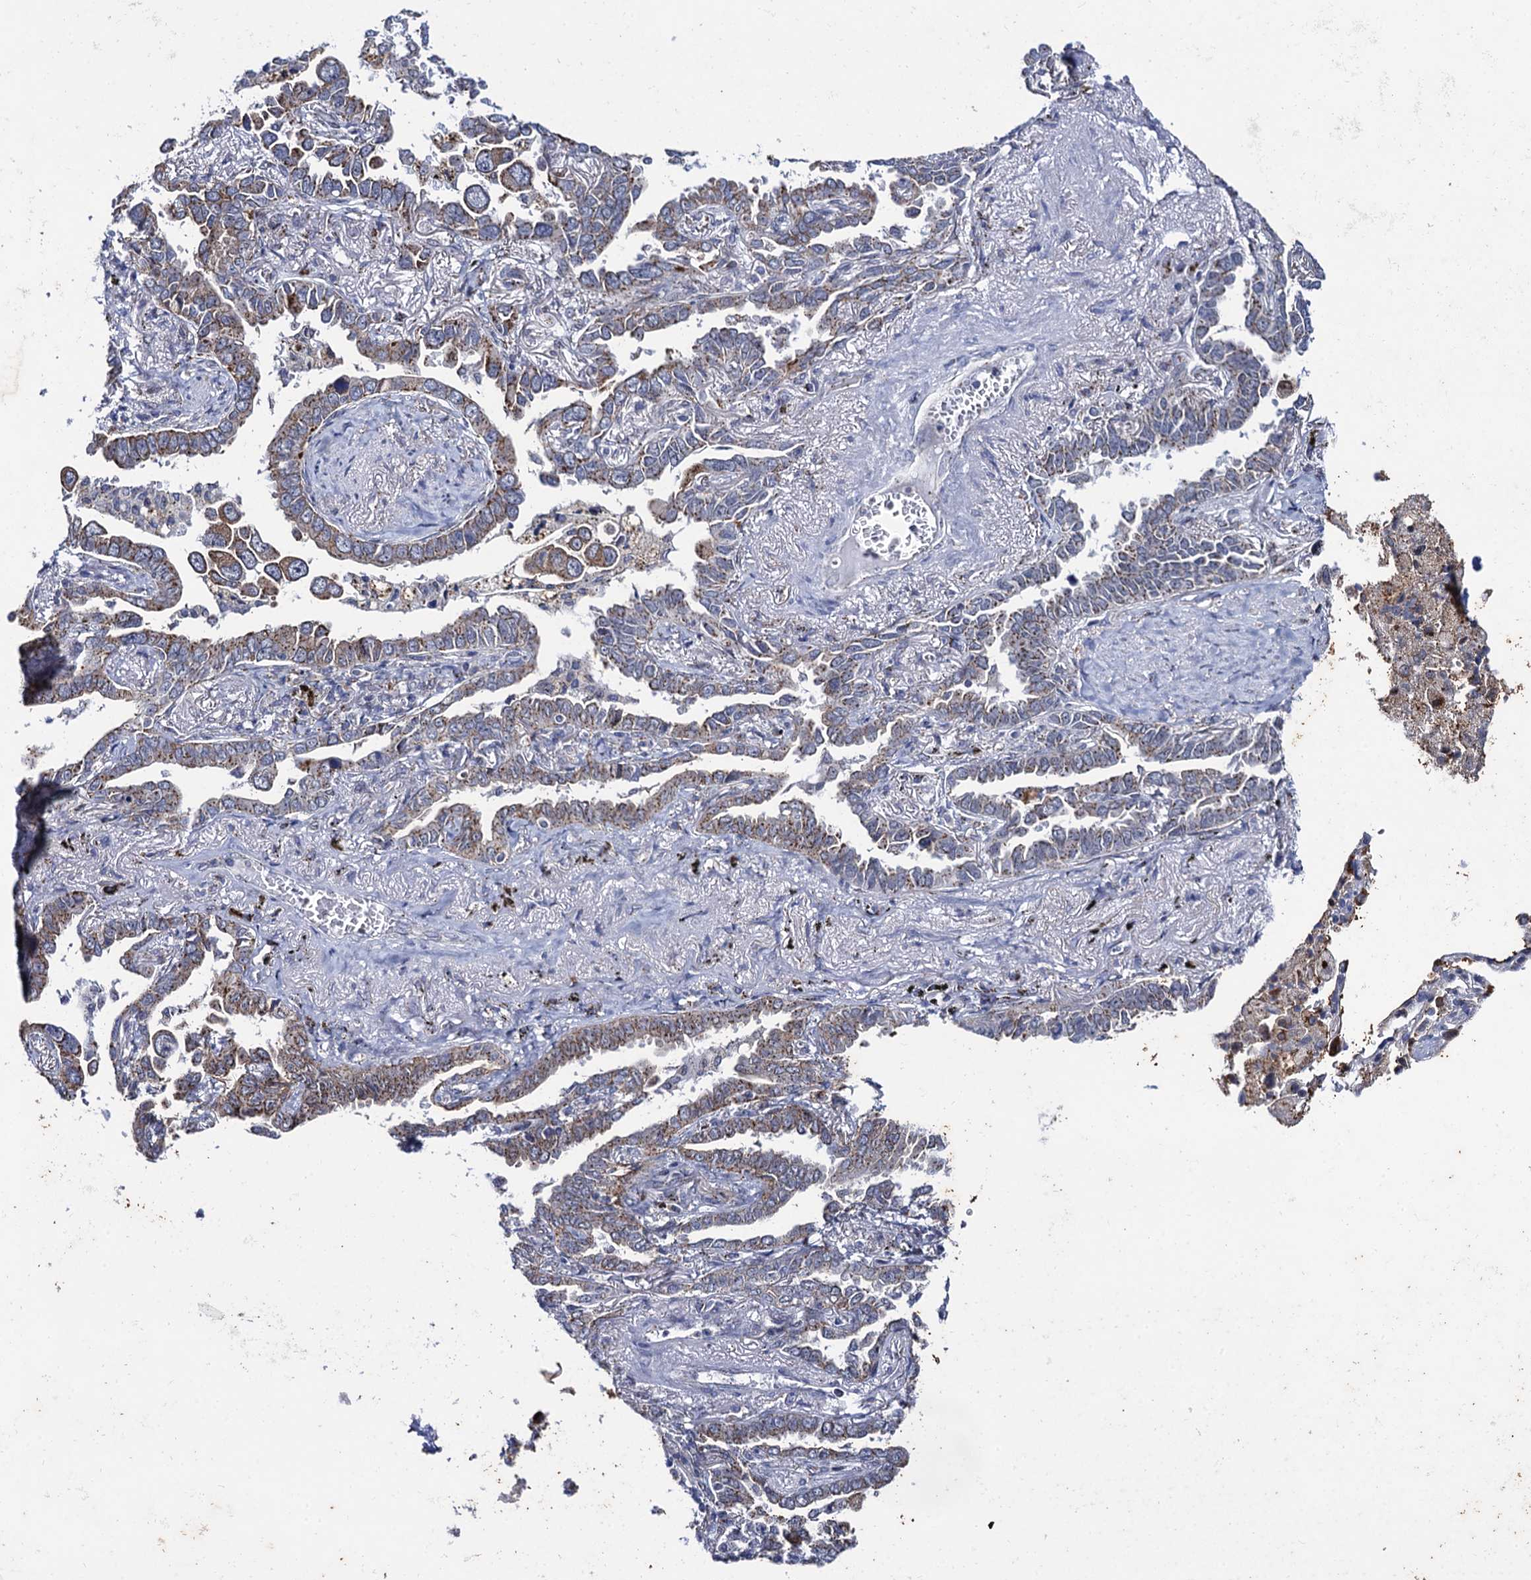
{"staining": {"intensity": "moderate", "quantity": "25%-75%", "location": "cytoplasmic/membranous"}, "tissue": "lung cancer", "cell_type": "Tumor cells", "image_type": "cancer", "snomed": [{"axis": "morphology", "description": "Adenocarcinoma, NOS"}, {"axis": "topography", "description": "Lung"}], "caption": "A high-resolution photomicrograph shows IHC staining of lung adenocarcinoma, which displays moderate cytoplasmic/membranous staining in approximately 25%-75% of tumor cells. (DAB = brown stain, brightfield microscopy at high magnification).", "gene": "THAP2", "patient": {"sex": "male", "age": 67}}